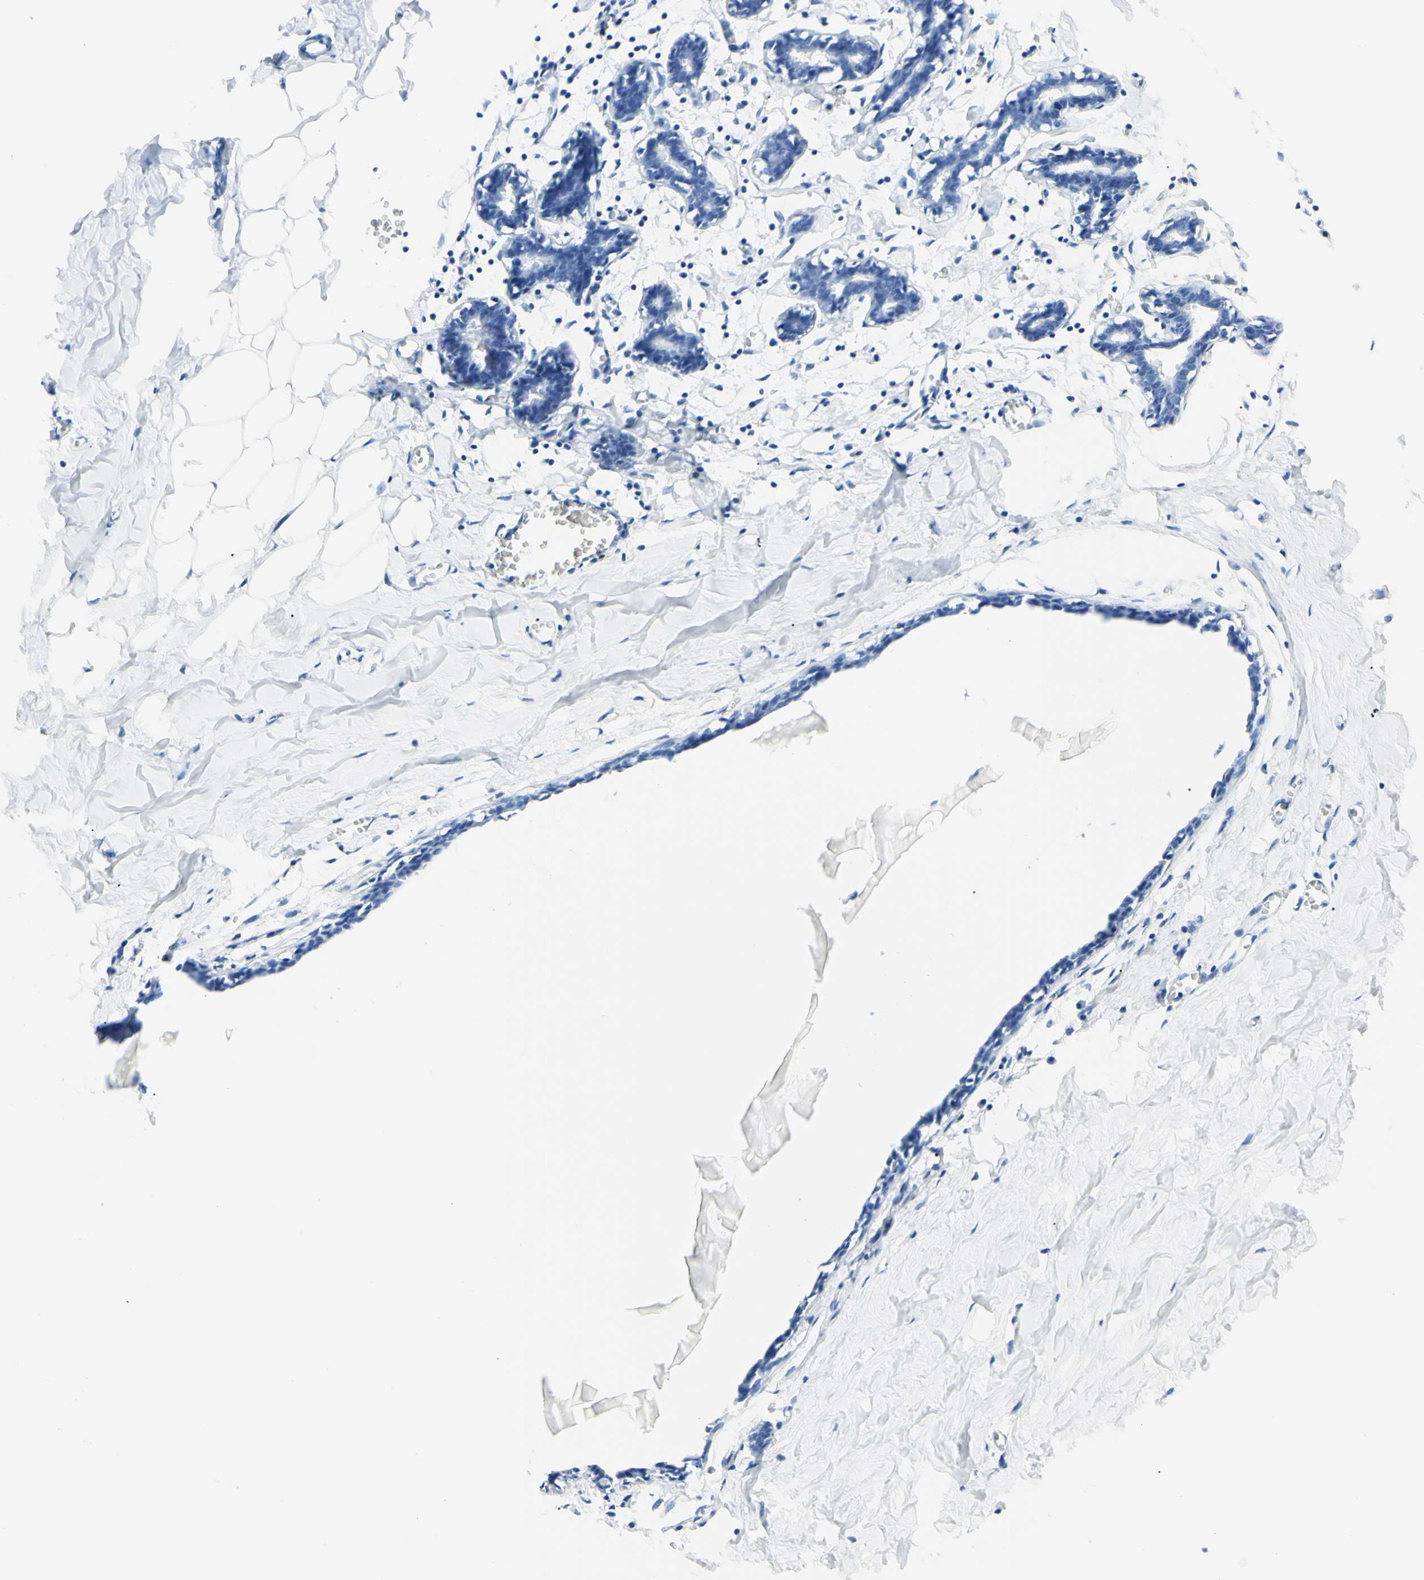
{"staining": {"intensity": "negative", "quantity": "none", "location": "none"}, "tissue": "breast", "cell_type": "Adipocytes", "image_type": "normal", "snomed": [{"axis": "morphology", "description": "Normal tissue, NOS"}, {"axis": "topography", "description": "Breast"}], "caption": "Adipocytes show no significant expression in benign breast. (DAB immunohistochemistry with hematoxylin counter stain).", "gene": "FOLH1", "patient": {"sex": "female", "age": 27}}